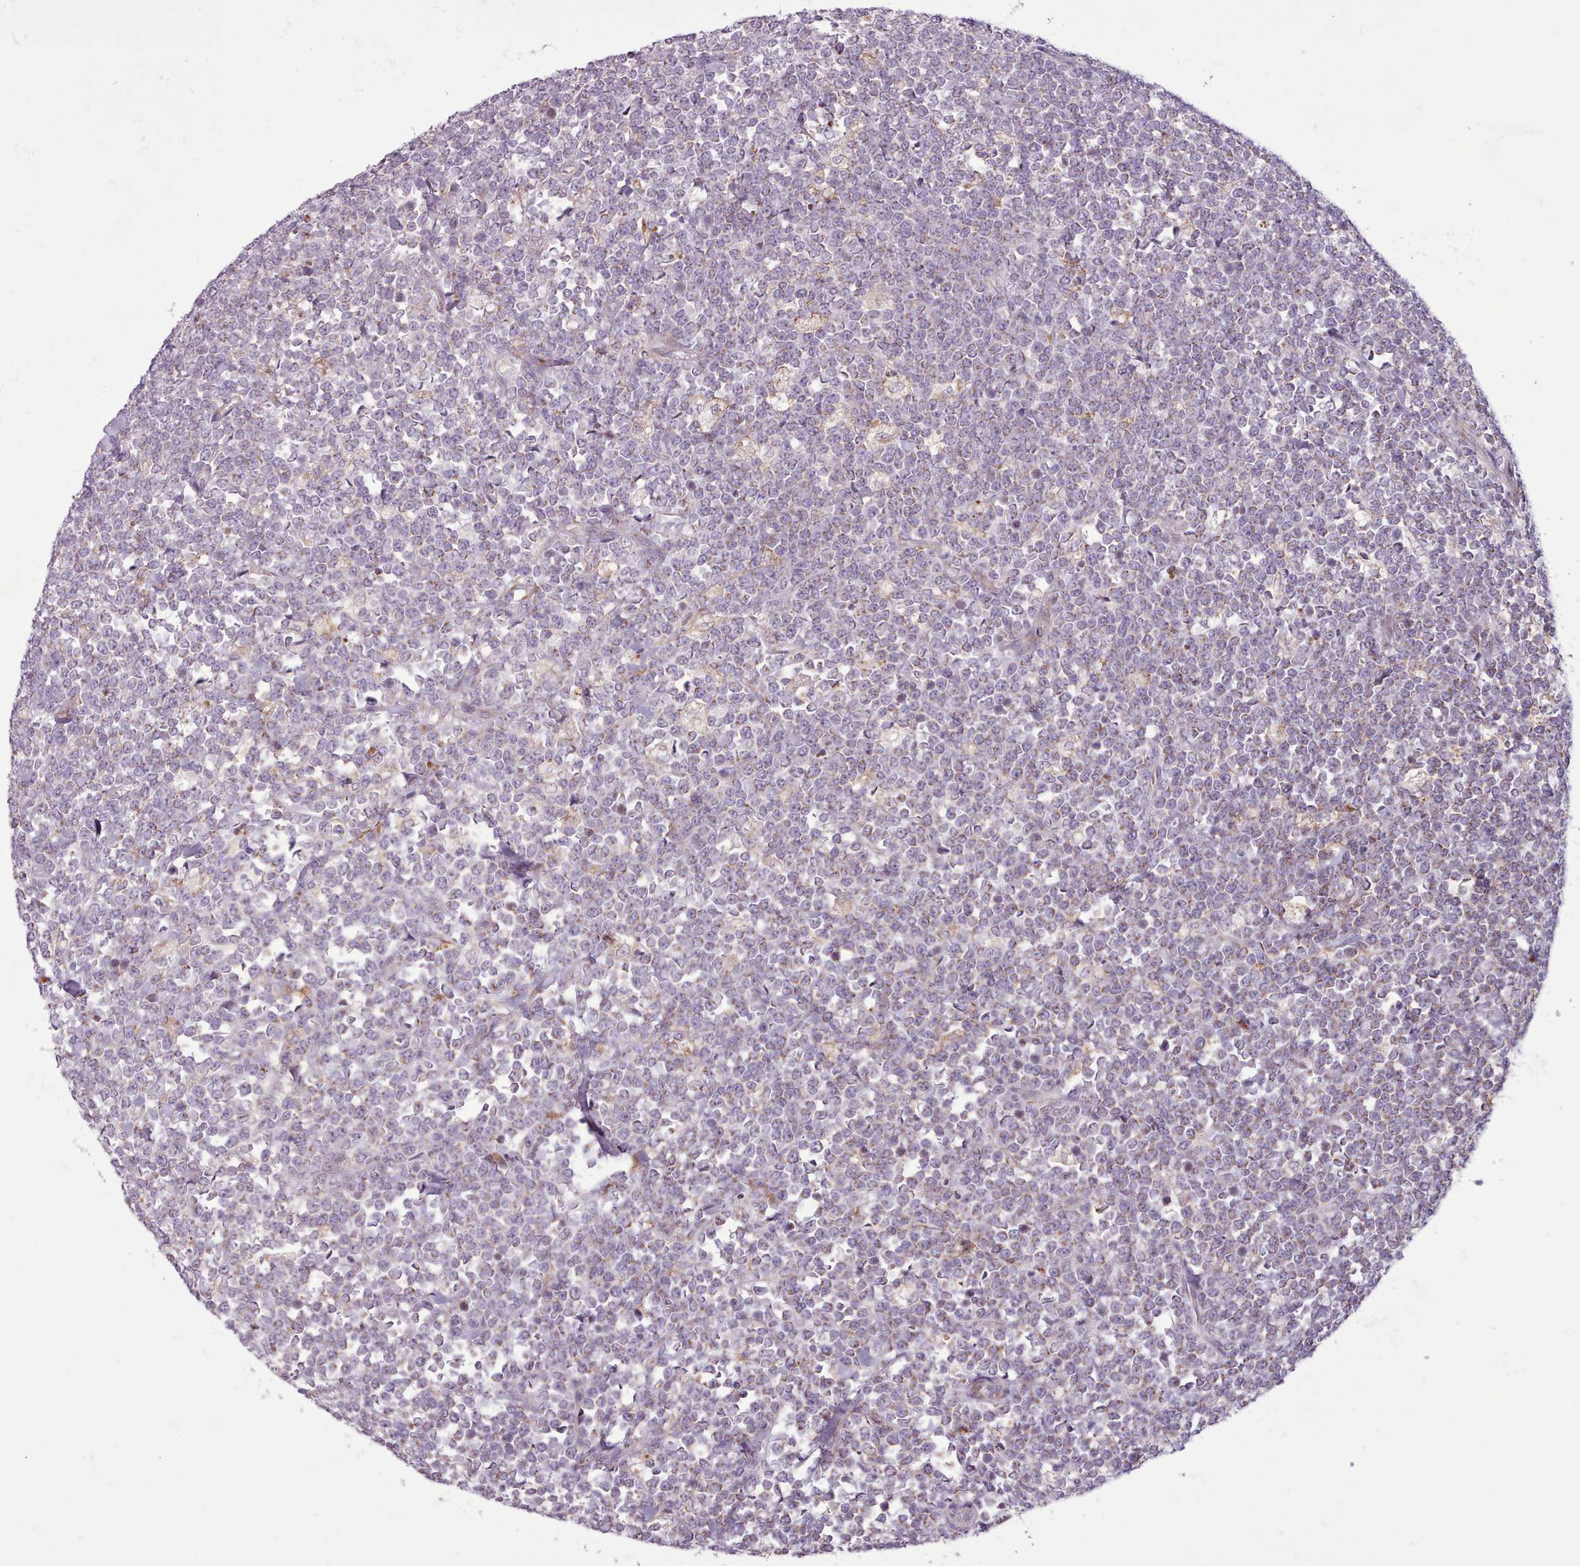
{"staining": {"intensity": "weak", "quantity": "25%-75%", "location": "cytoplasmic/membranous"}, "tissue": "lymphoma", "cell_type": "Tumor cells", "image_type": "cancer", "snomed": [{"axis": "morphology", "description": "Malignant lymphoma, non-Hodgkin's type, High grade"}, {"axis": "topography", "description": "Small intestine"}, {"axis": "topography", "description": "Colon"}], "caption": "This photomicrograph displays immunohistochemistry staining of human lymphoma, with low weak cytoplasmic/membranous expression in about 25%-75% of tumor cells.", "gene": "AVL9", "patient": {"sex": "male", "age": 8}}